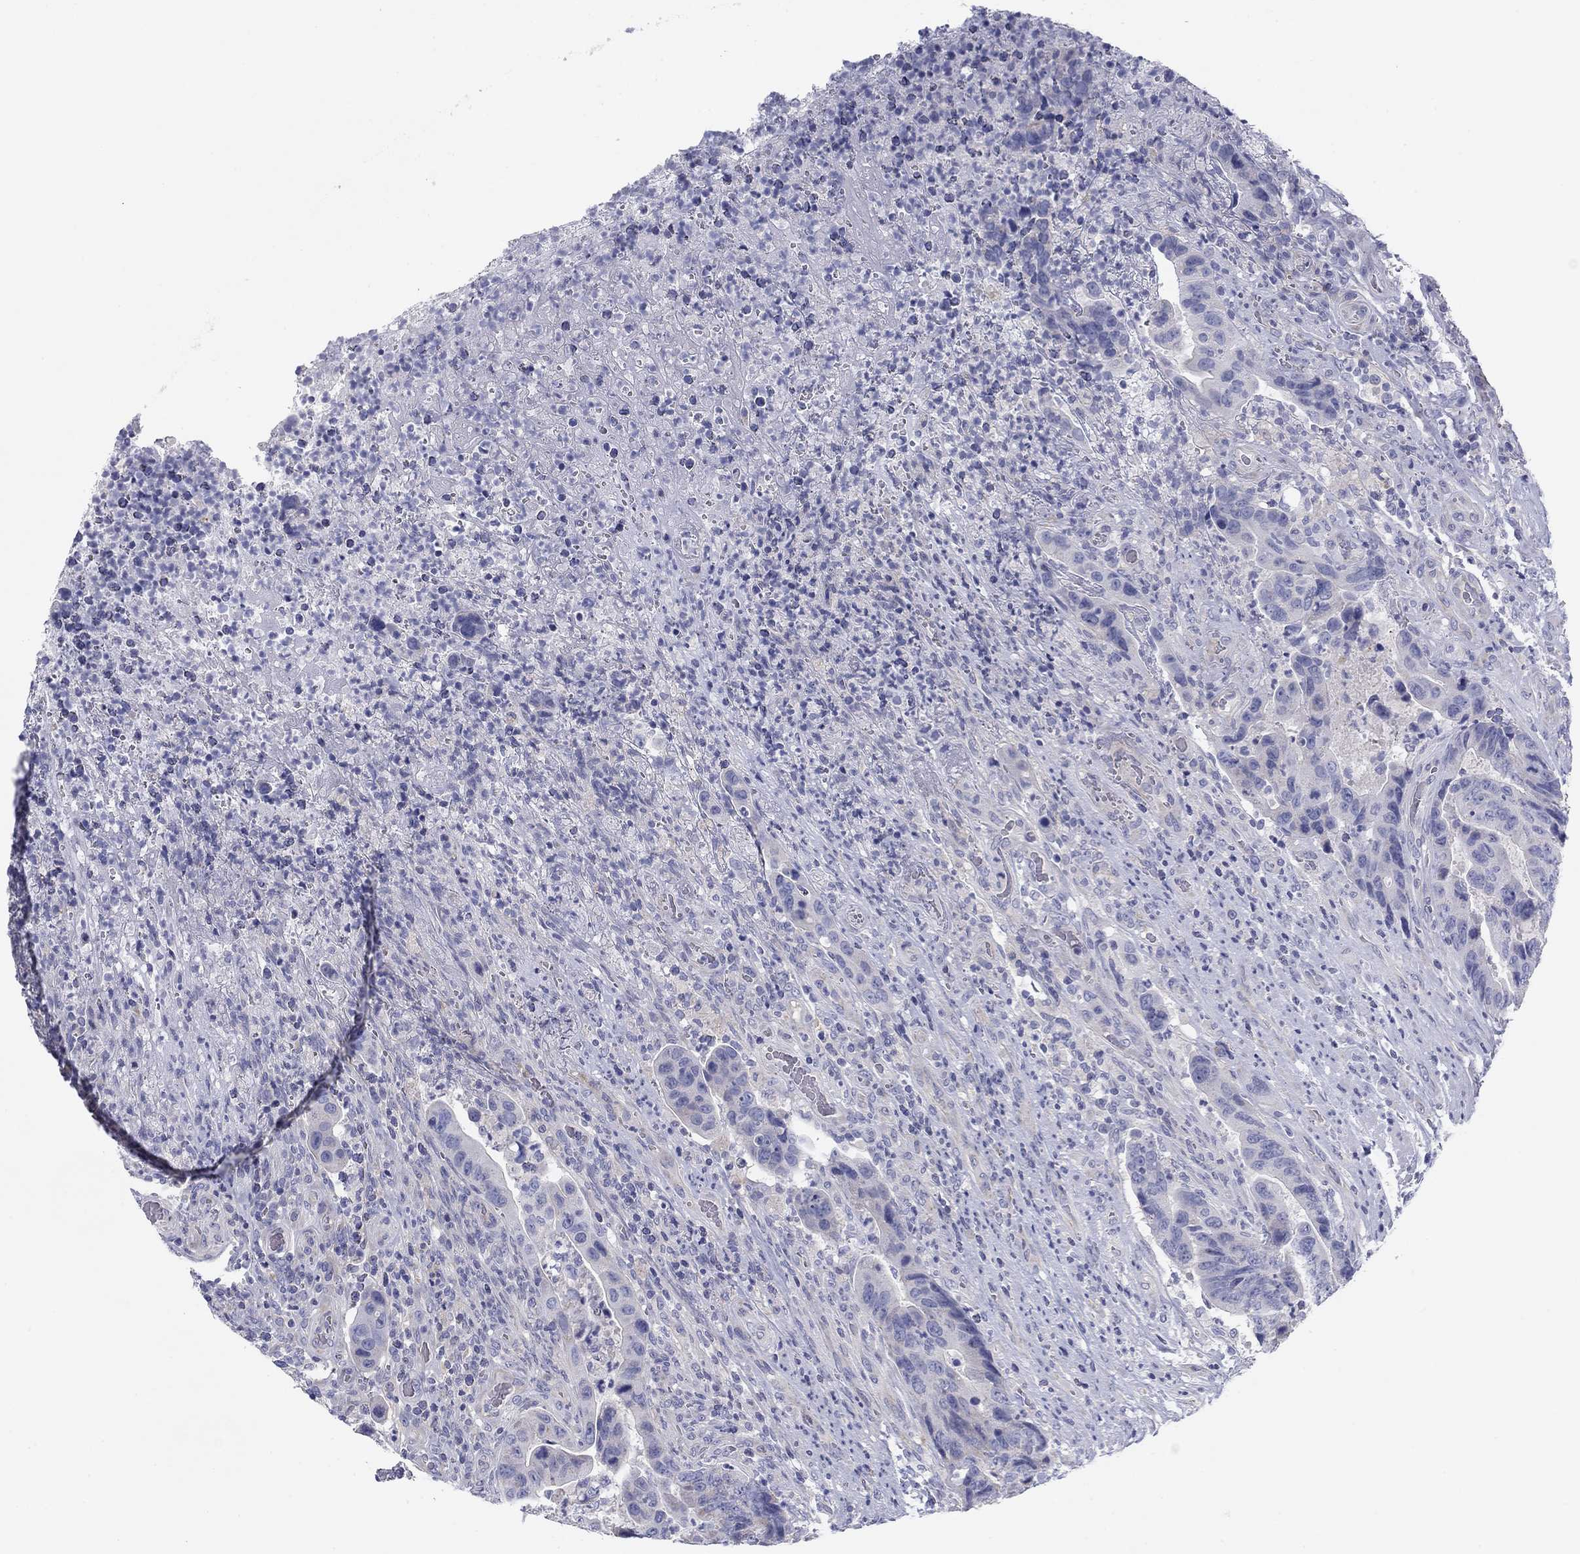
{"staining": {"intensity": "negative", "quantity": "none", "location": "none"}, "tissue": "colorectal cancer", "cell_type": "Tumor cells", "image_type": "cancer", "snomed": [{"axis": "morphology", "description": "Adenocarcinoma, NOS"}, {"axis": "topography", "description": "Colon"}], "caption": "A high-resolution histopathology image shows immunohistochemistry (IHC) staining of colorectal cancer (adenocarcinoma), which exhibits no significant positivity in tumor cells.", "gene": "SEPTIN3", "patient": {"sex": "female", "age": 56}}